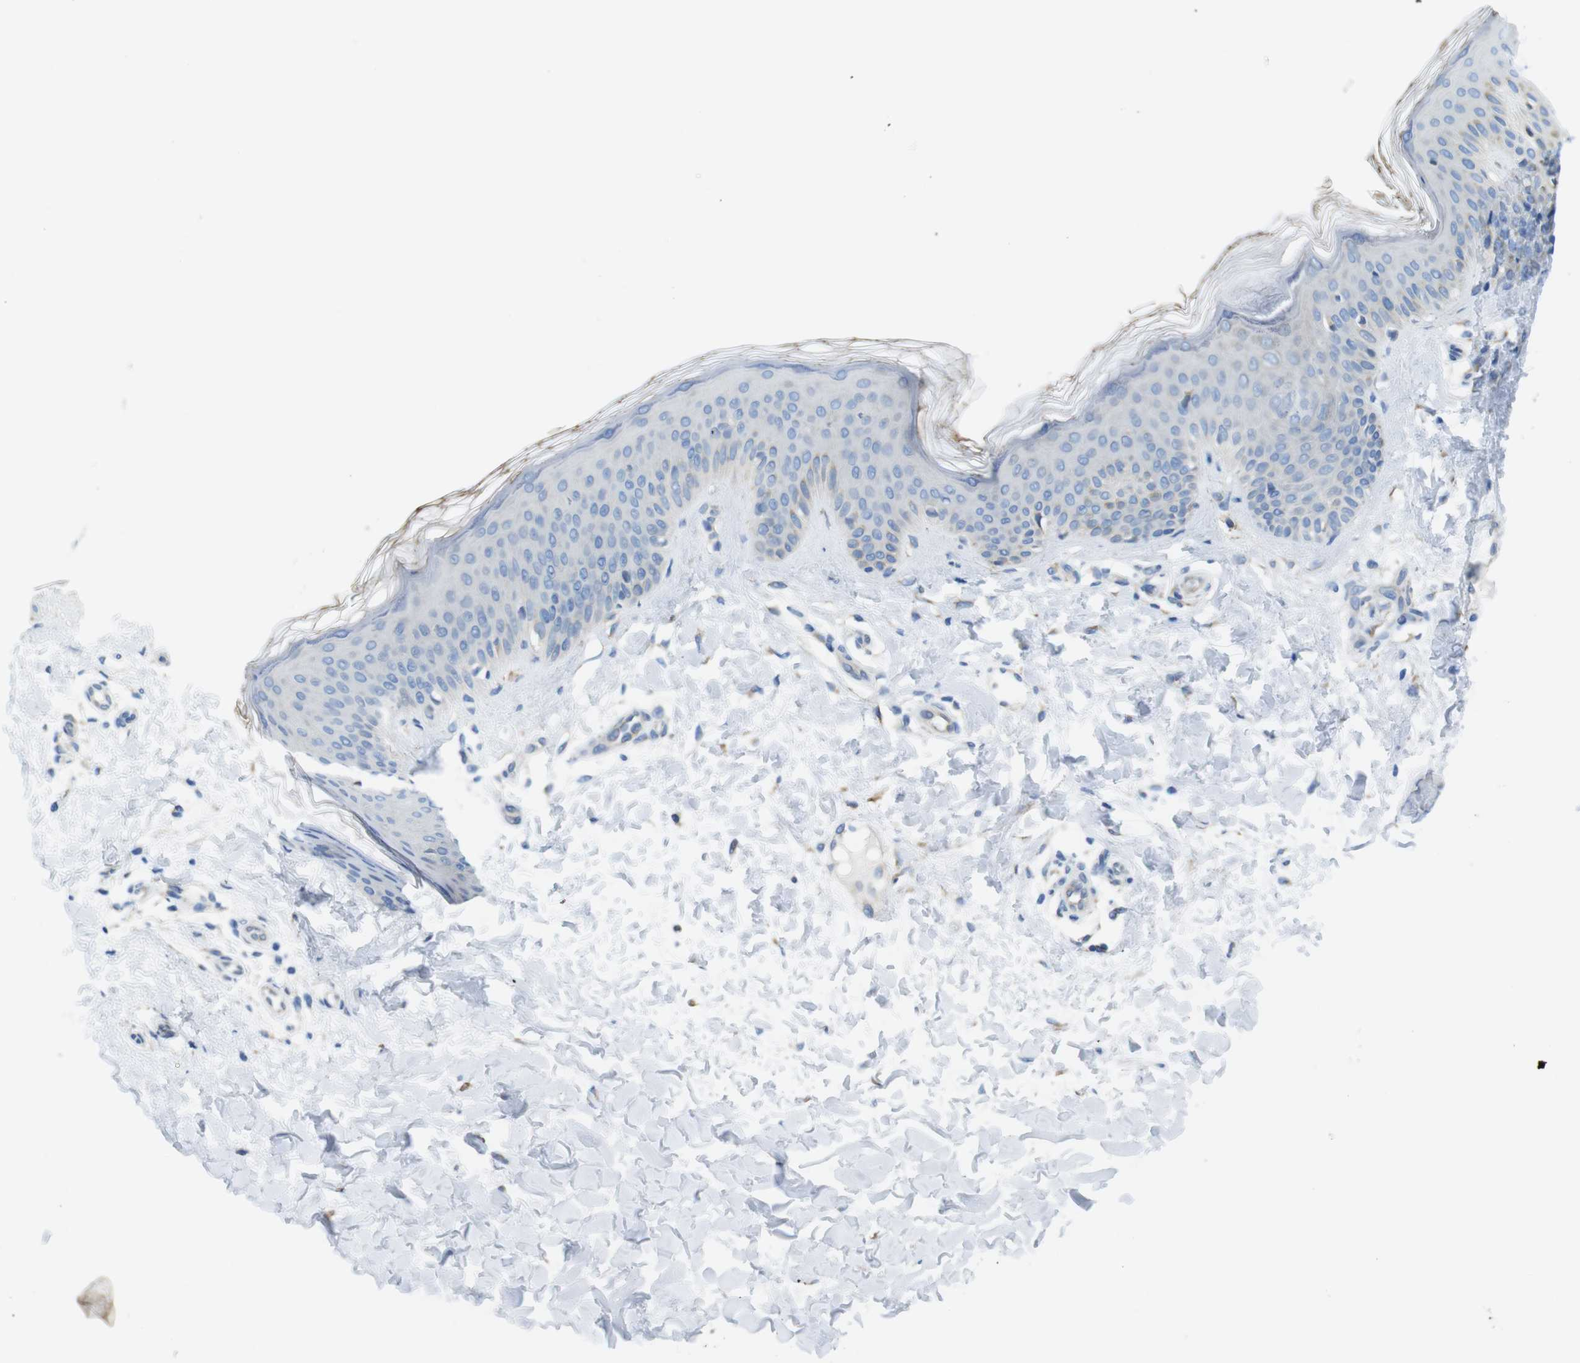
{"staining": {"intensity": "weak", "quantity": ">75%", "location": "cytoplasmic/membranous"}, "tissue": "skin", "cell_type": "Fibroblasts", "image_type": "normal", "snomed": [{"axis": "morphology", "description": "Normal tissue, NOS"}, {"axis": "topography", "description": "Skin"}], "caption": "A brown stain shows weak cytoplasmic/membranous expression of a protein in fibroblasts of unremarkable skin. (IHC, brightfield microscopy, high magnification).", "gene": "CDH8", "patient": {"sex": "male", "age": 16}}